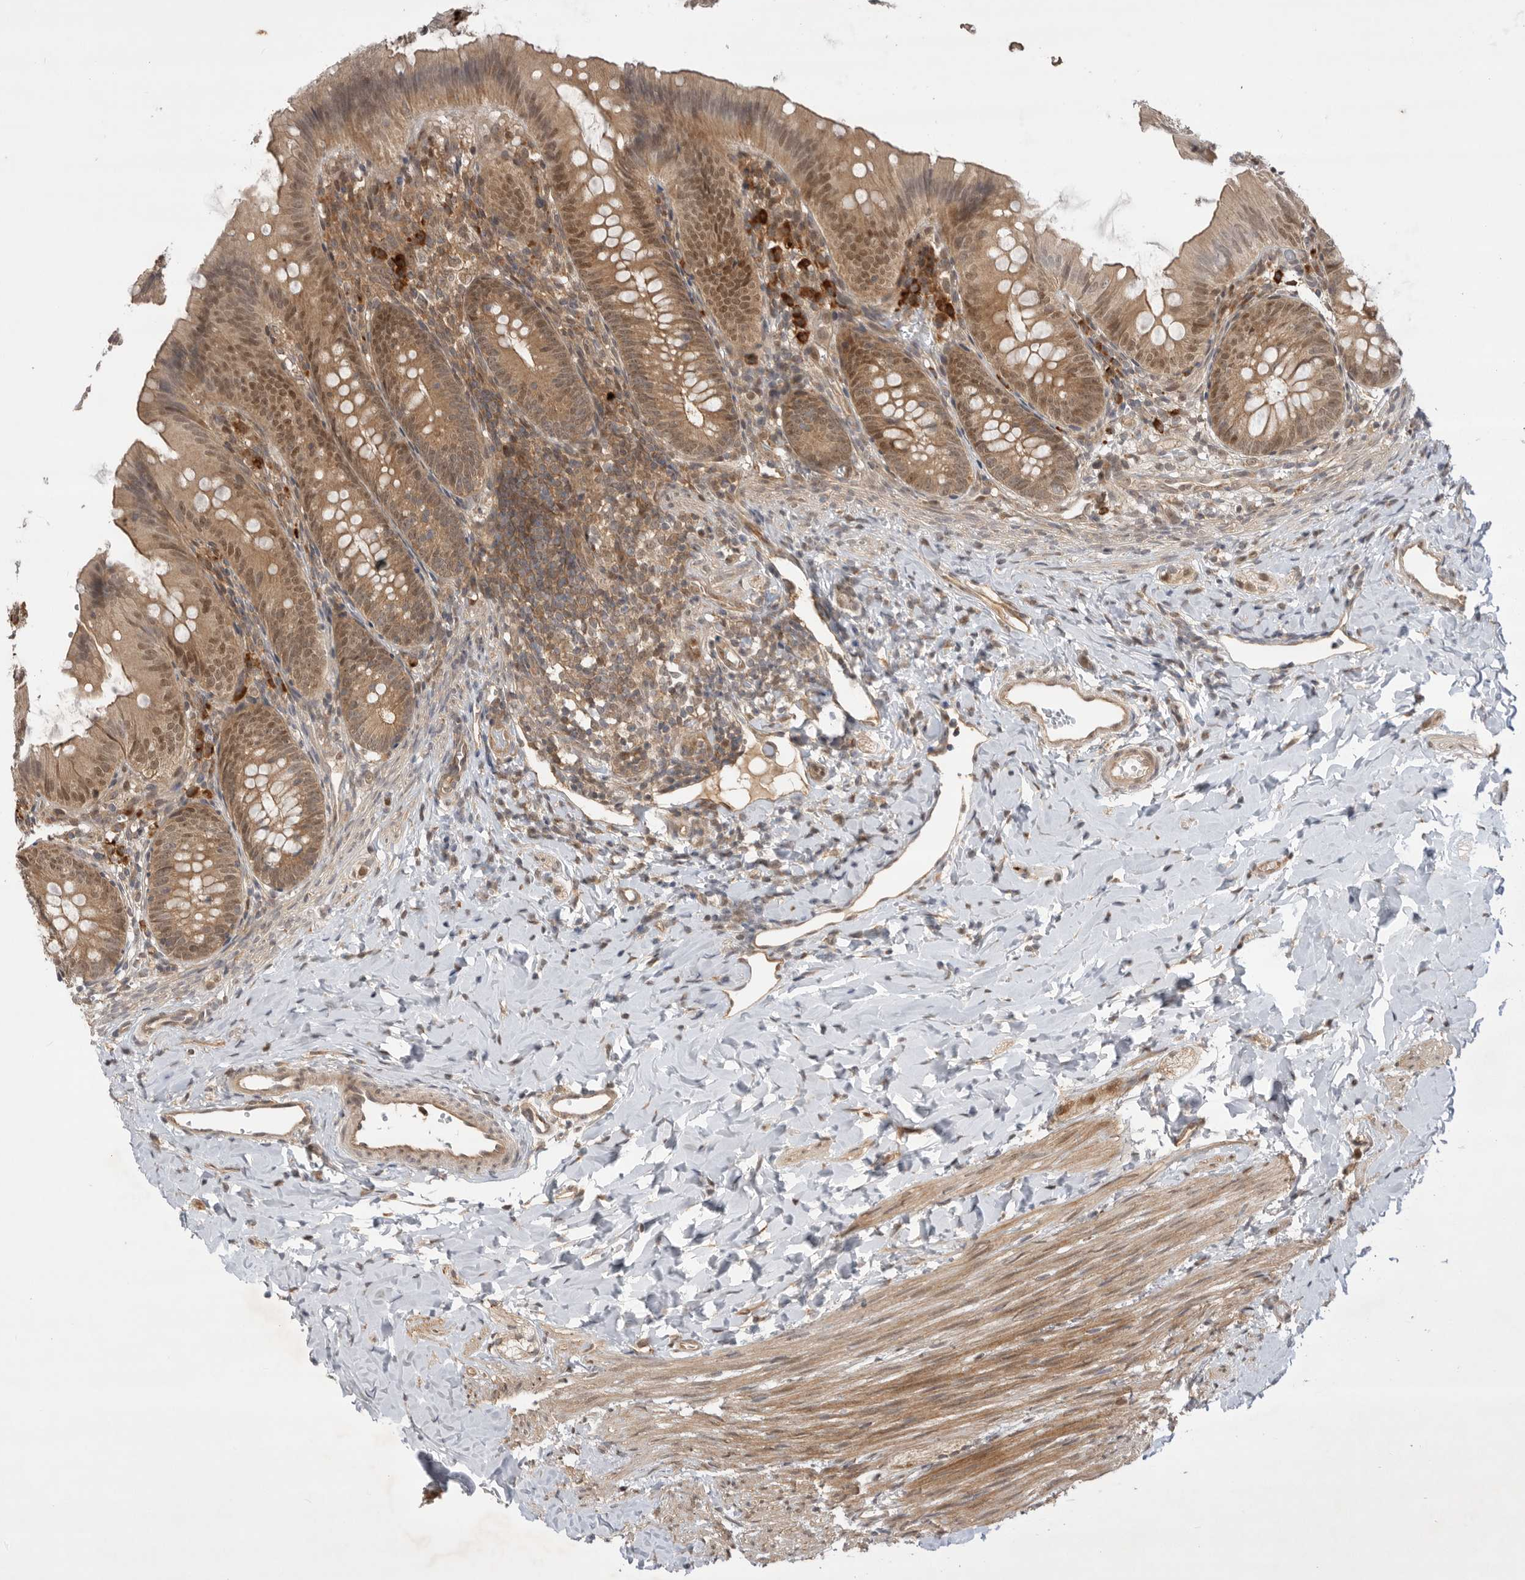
{"staining": {"intensity": "strong", "quantity": ">75%", "location": "cytoplasmic/membranous"}, "tissue": "appendix", "cell_type": "Glandular cells", "image_type": "normal", "snomed": [{"axis": "morphology", "description": "Normal tissue, NOS"}, {"axis": "topography", "description": "Appendix"}], "caption": "The photomicrograph shows a brown stain indicating the presence of a protein in the cytoplasmic/membranous of glandular cells in appendix.", "gene": "DCAF8", "patient": {"sex": "male", "age": 1}}